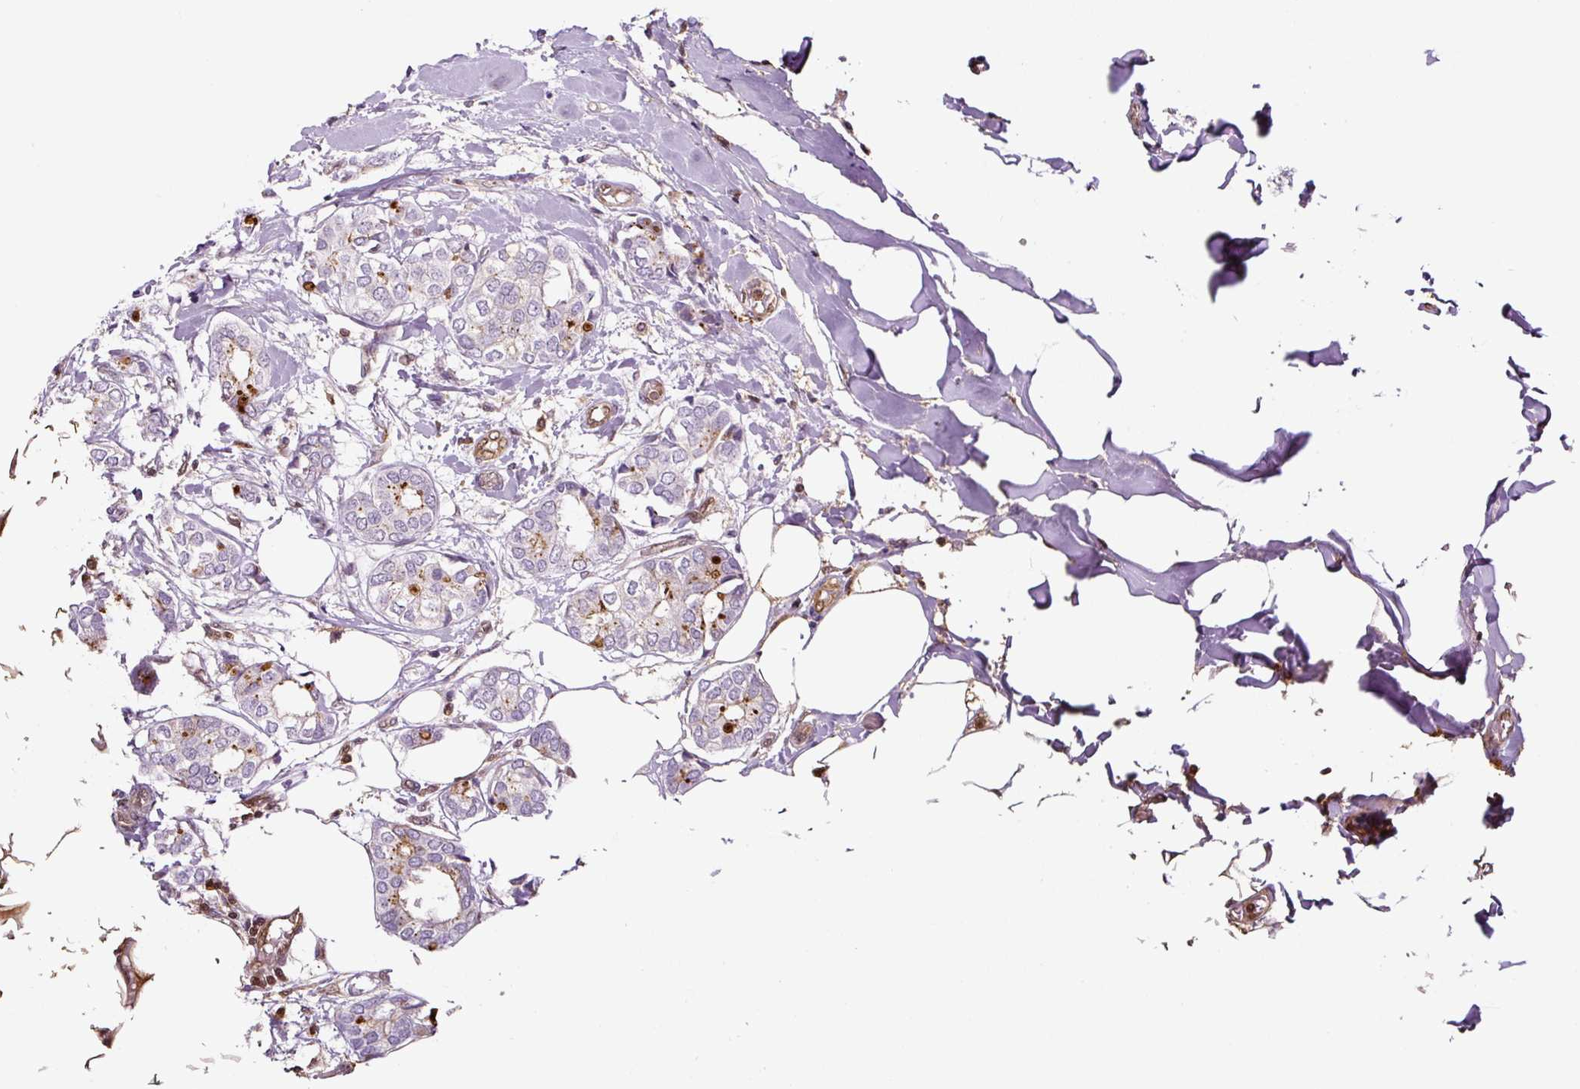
{"staining": {"intensity": "moderate", "quantity": "<25%", "location": "cytoplasmic/membranous"}, "tissue": "breast cancer", "cell_type": "Tumor cells", "image_type": "cancer", "snomed": [{"axis": "morphology", "description": "Duct carcinoma"}, {"axis": "topography", "description": "Breast"}], "caption": "A high-resolution micrograph shows immunohistochemistry (IHC) staining of breast invasive ductal carcinoma, which displays moderate cytoplasmic/membranous positivity in approximately <25% of tumor cells.", "gene": "ANXA1", "patient": {"sex": "female", "age": 73}}